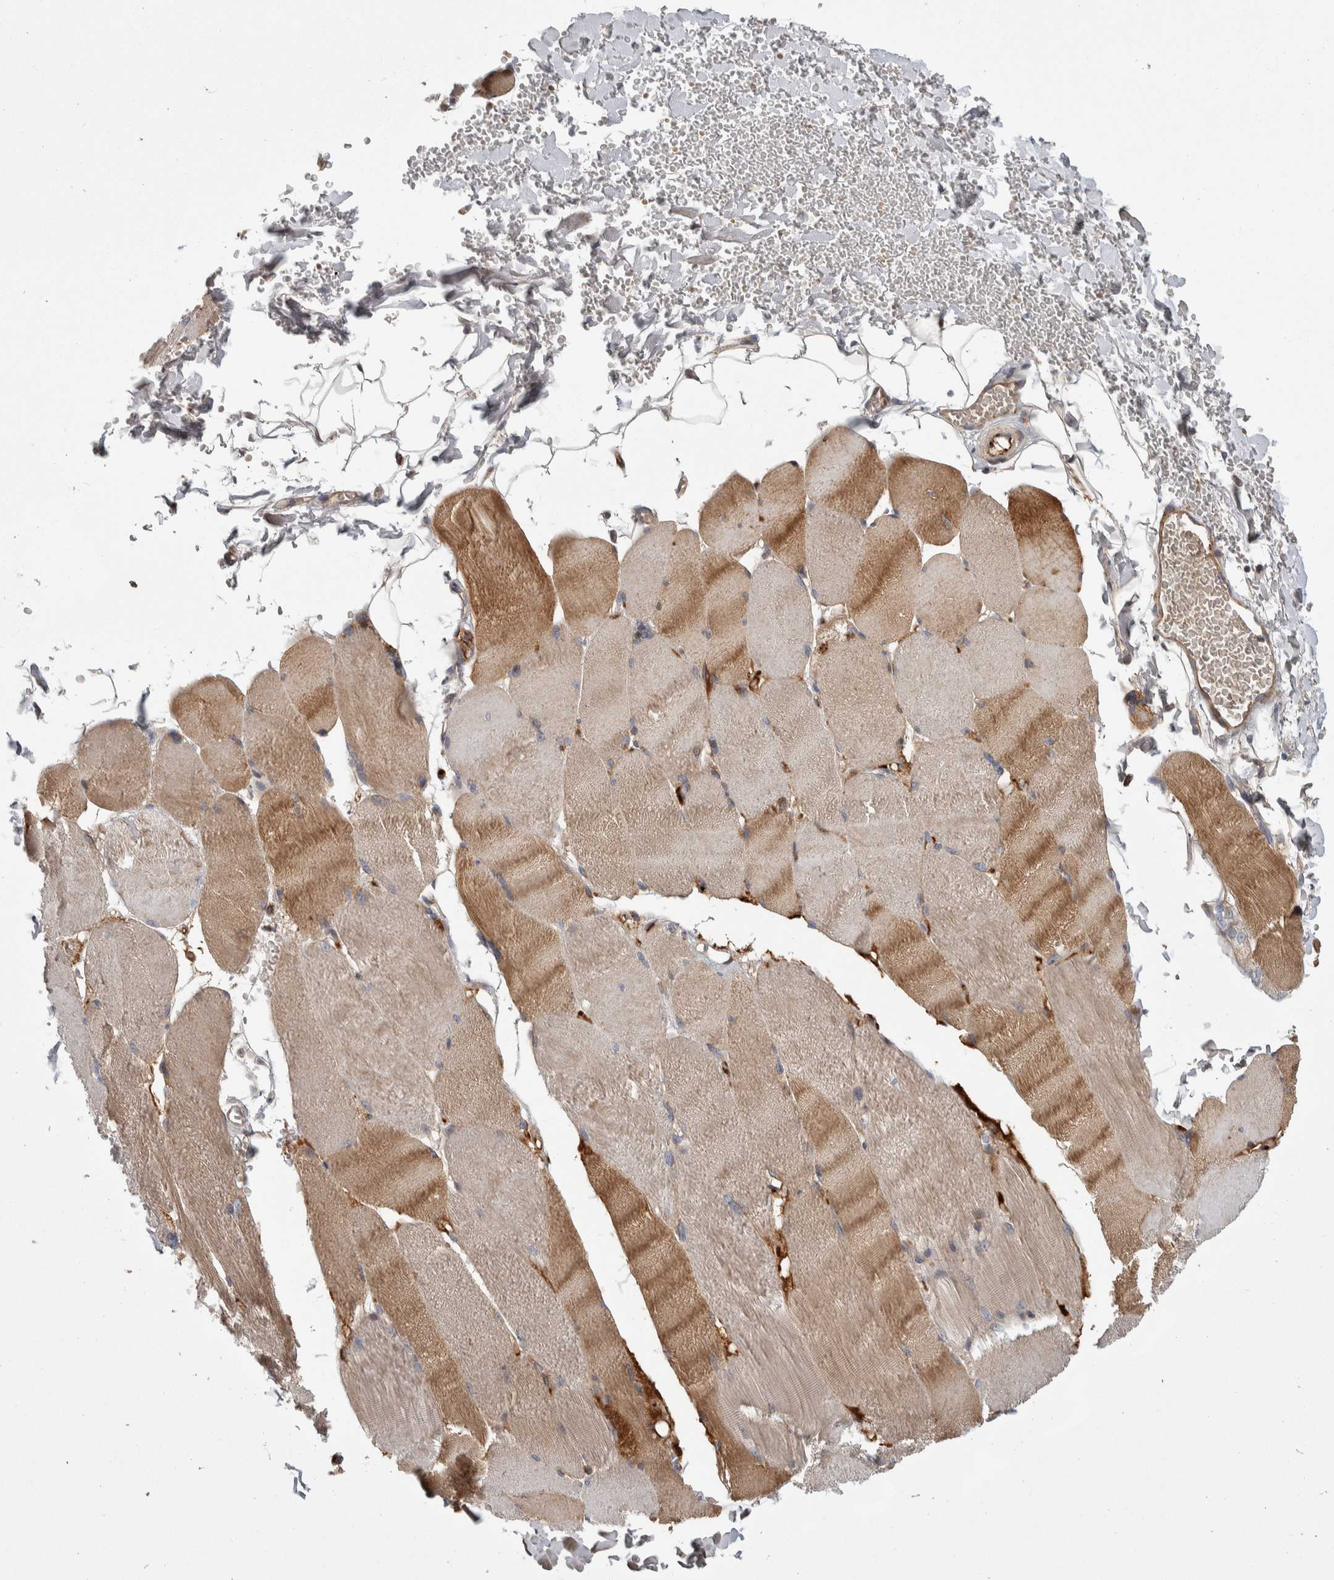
{"staining": {"intensity": "moderate", "quantity": ">75%", "location": "cytoplasmic/membranous"}, "tissue": "skeletal muscle", "cell_type": "Myocytes", "image_type": "normal", "snomed": [{"axis": "morphology", "description": "Normal tissue, NOS"}, {"axis": "topography", "description": "Skin"}, {"axis": "topography", "description": "Skeletal muscle"}], "caption": "Myocytes reveal medium levels of moderate cytoplasmic/membranous staining in approximately >75% of cells in unremarkable skeletal muscle. The staining was performed using DAB (3,3'-diaminobenzidine), with brown indicating positive protein expression. Nuclei are stained blue with hematoxylin.", "gene": "PSMG3", "patient": {"sex": "male", "age": 83}}